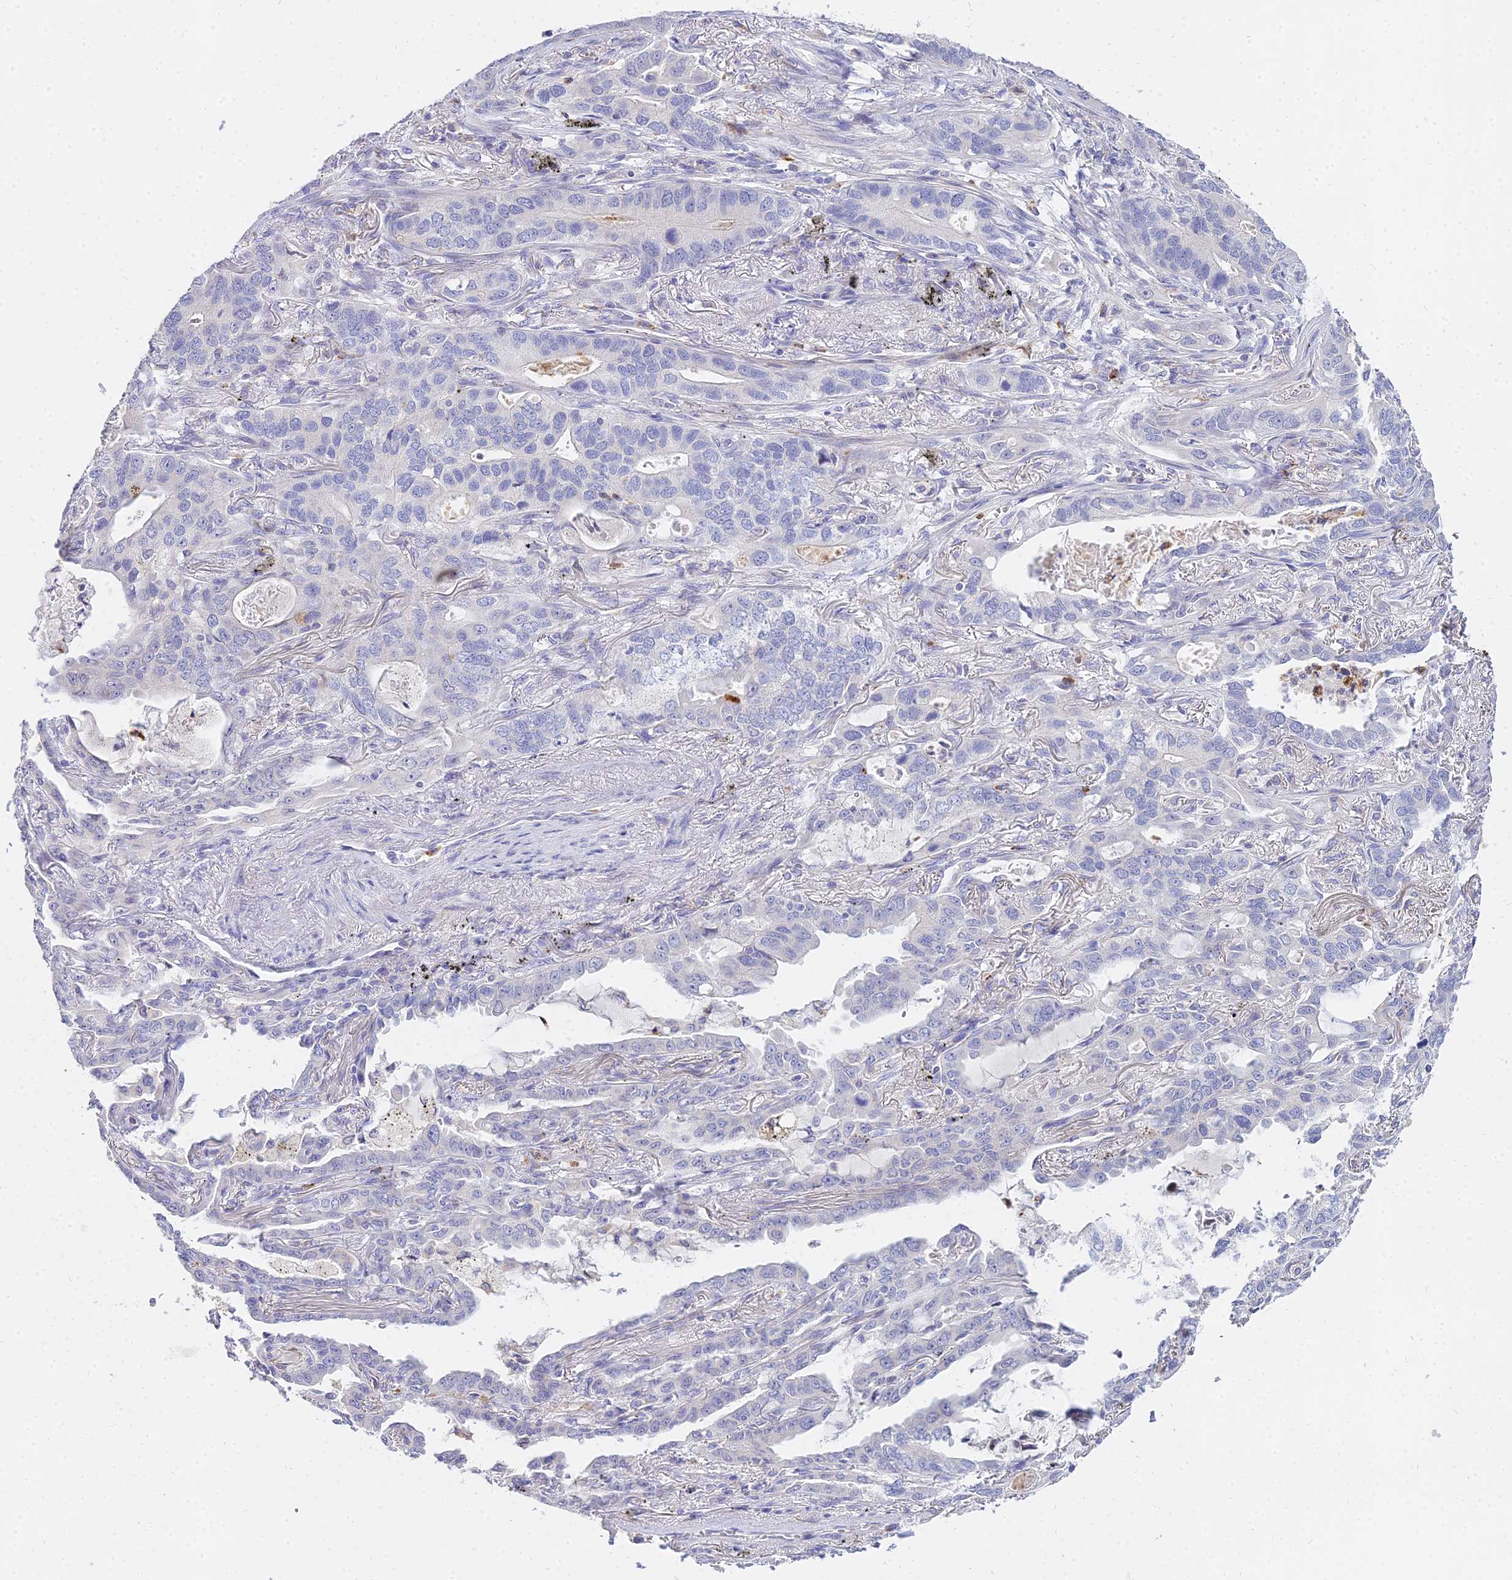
{"staining": {"intensity": "negative", "quantity": "none", "location": "none"}, "tissue": "lung cancer", "cell_type": "Tumor cells", "image_type": "cancer", "snomed": [{"axis": "morphology", "description": "Adenocarcinoma, NOS"}, {"axis": "topography", "description": "Lung"}], "caption": "Lung cancer was stained to show a protein in brown. There is no significant positivity in tumor cells.", "gene": "VWC2L", "patient": {"sex": "male", "age": 67}}